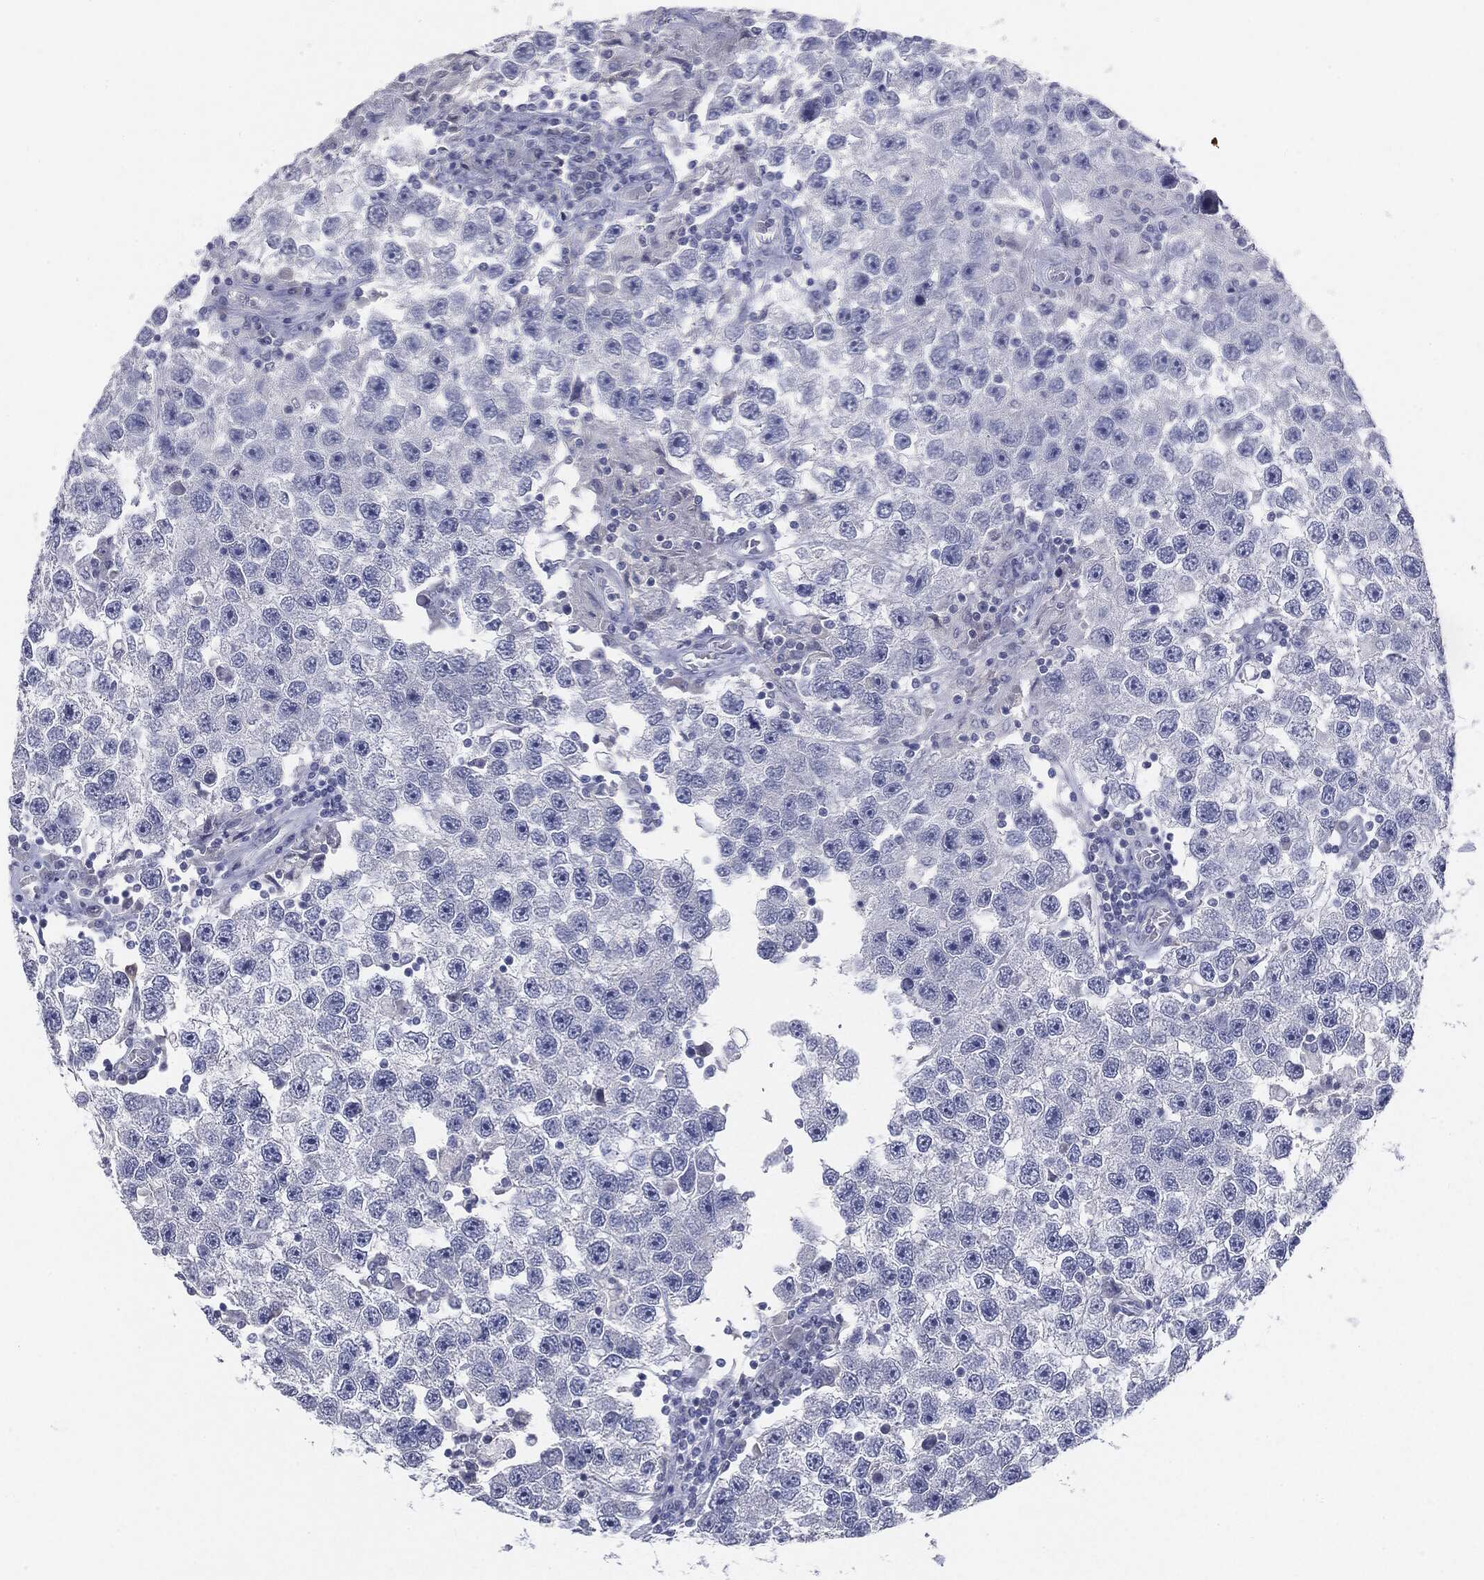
{"staining": {"intensity": "negative", "quantity": "none", "location": "none"}, "tissue": "testis cancer", "cell_type": "Tumor cells", "image_type": "cancer", "snomed": [{"axis": "morphology", "description": "Seminoma, NOS"}, {"axis": "topography", "description": "Testis"}], "caption": "Immunohistochemical staining of human testis cancer (seminoma) shows no significant expression in tumor cells.", "gene": "CGB1", "patient": {"sex": "male", "age": 26}}